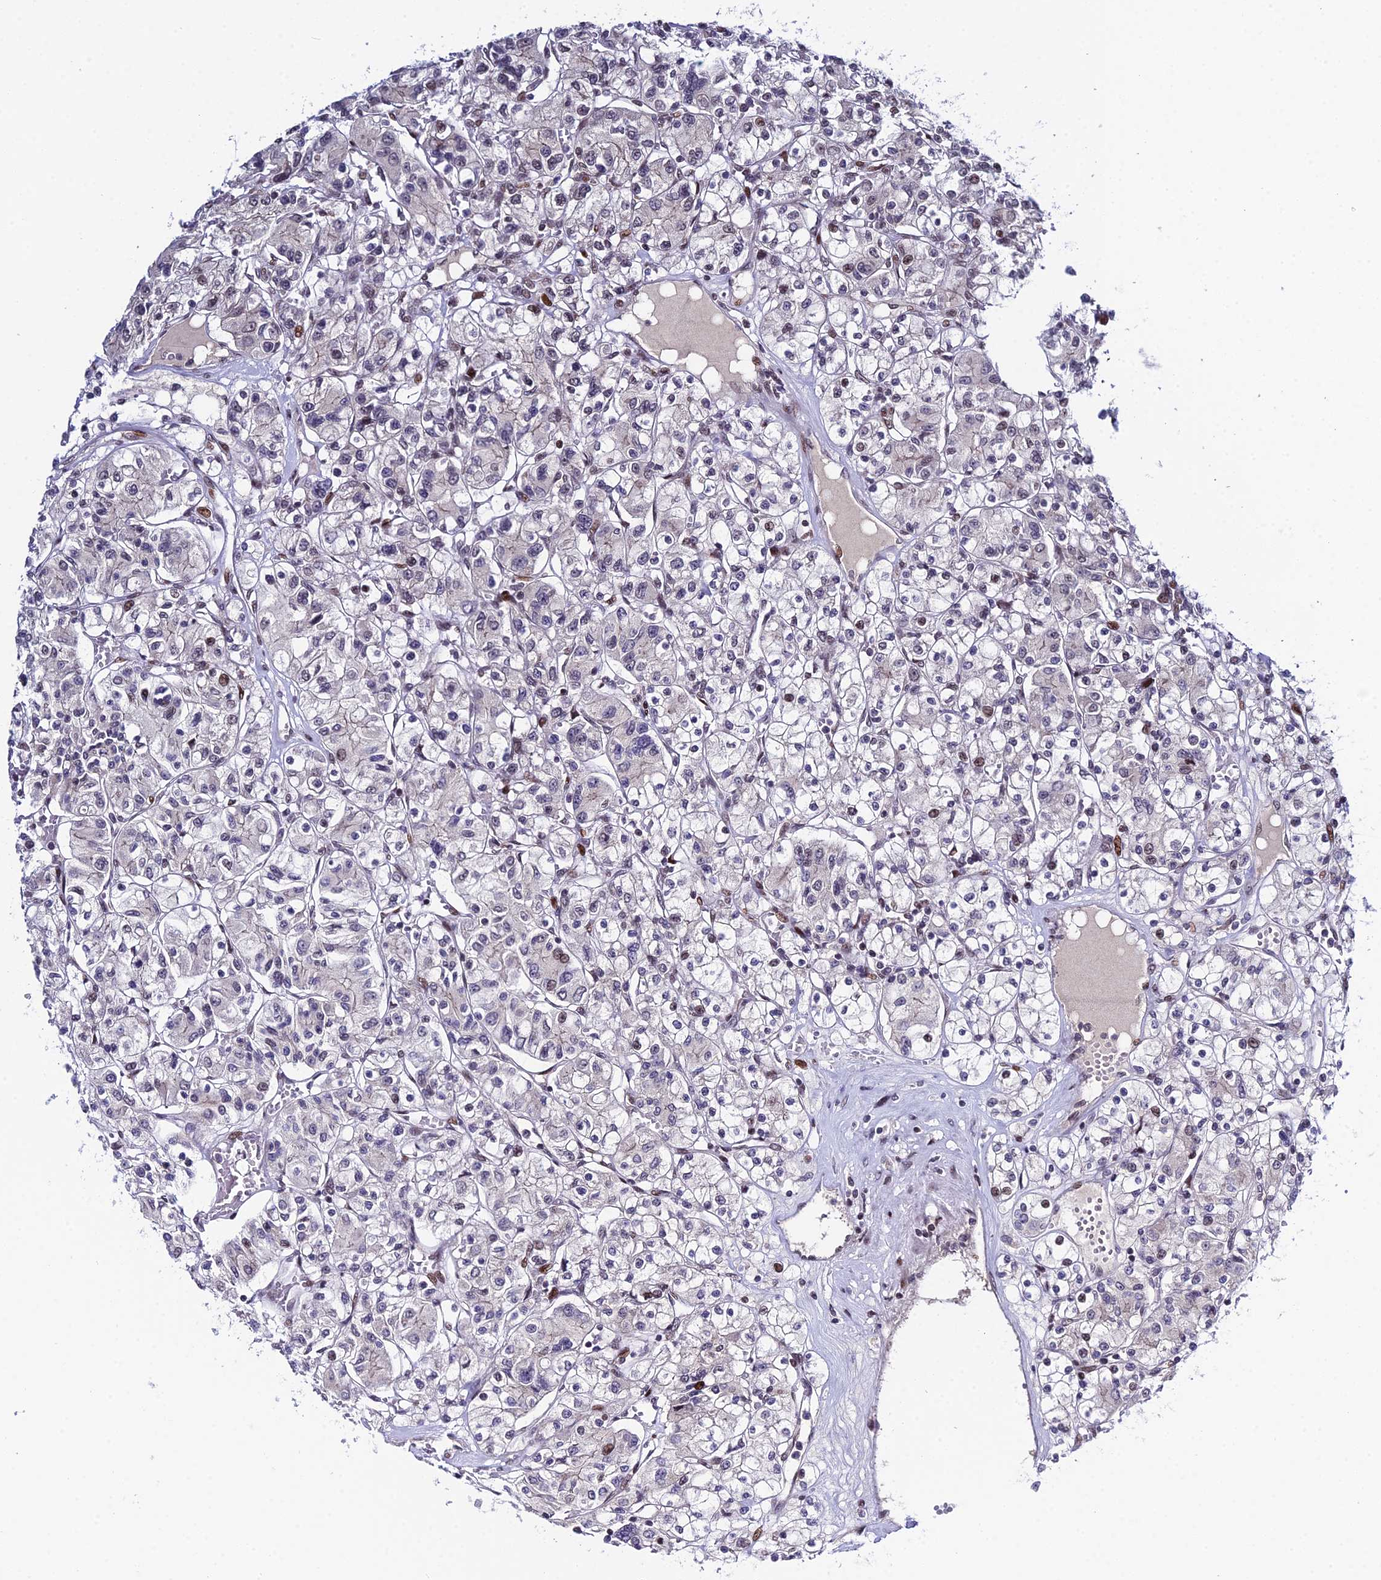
{"staining": {"intensity": "weak", "quantity": "<25%", "location": "nuclear"}, "tissue": "renal cancer", "cell_type": "Tumor cells", "image_type": "cancer", "snomed": [{"axis": "morphology", "description": "Adenocarcinoma, NOS"}, {"axis": "topography", "description": "Kidney"}], "caption": "DAB (3,3'-diaminobenzidine) immunohistochemical staining of renal adenocarcinoma displays no significant positivity in tumor cells. (Stains: DAB immunohistochemistry (IHC) with hematoxylin counter stain, Microscopy: brightfield microscopy at high magnification).", "gene": "SYT15", "patient": {"sex": "female", "age": 59}}